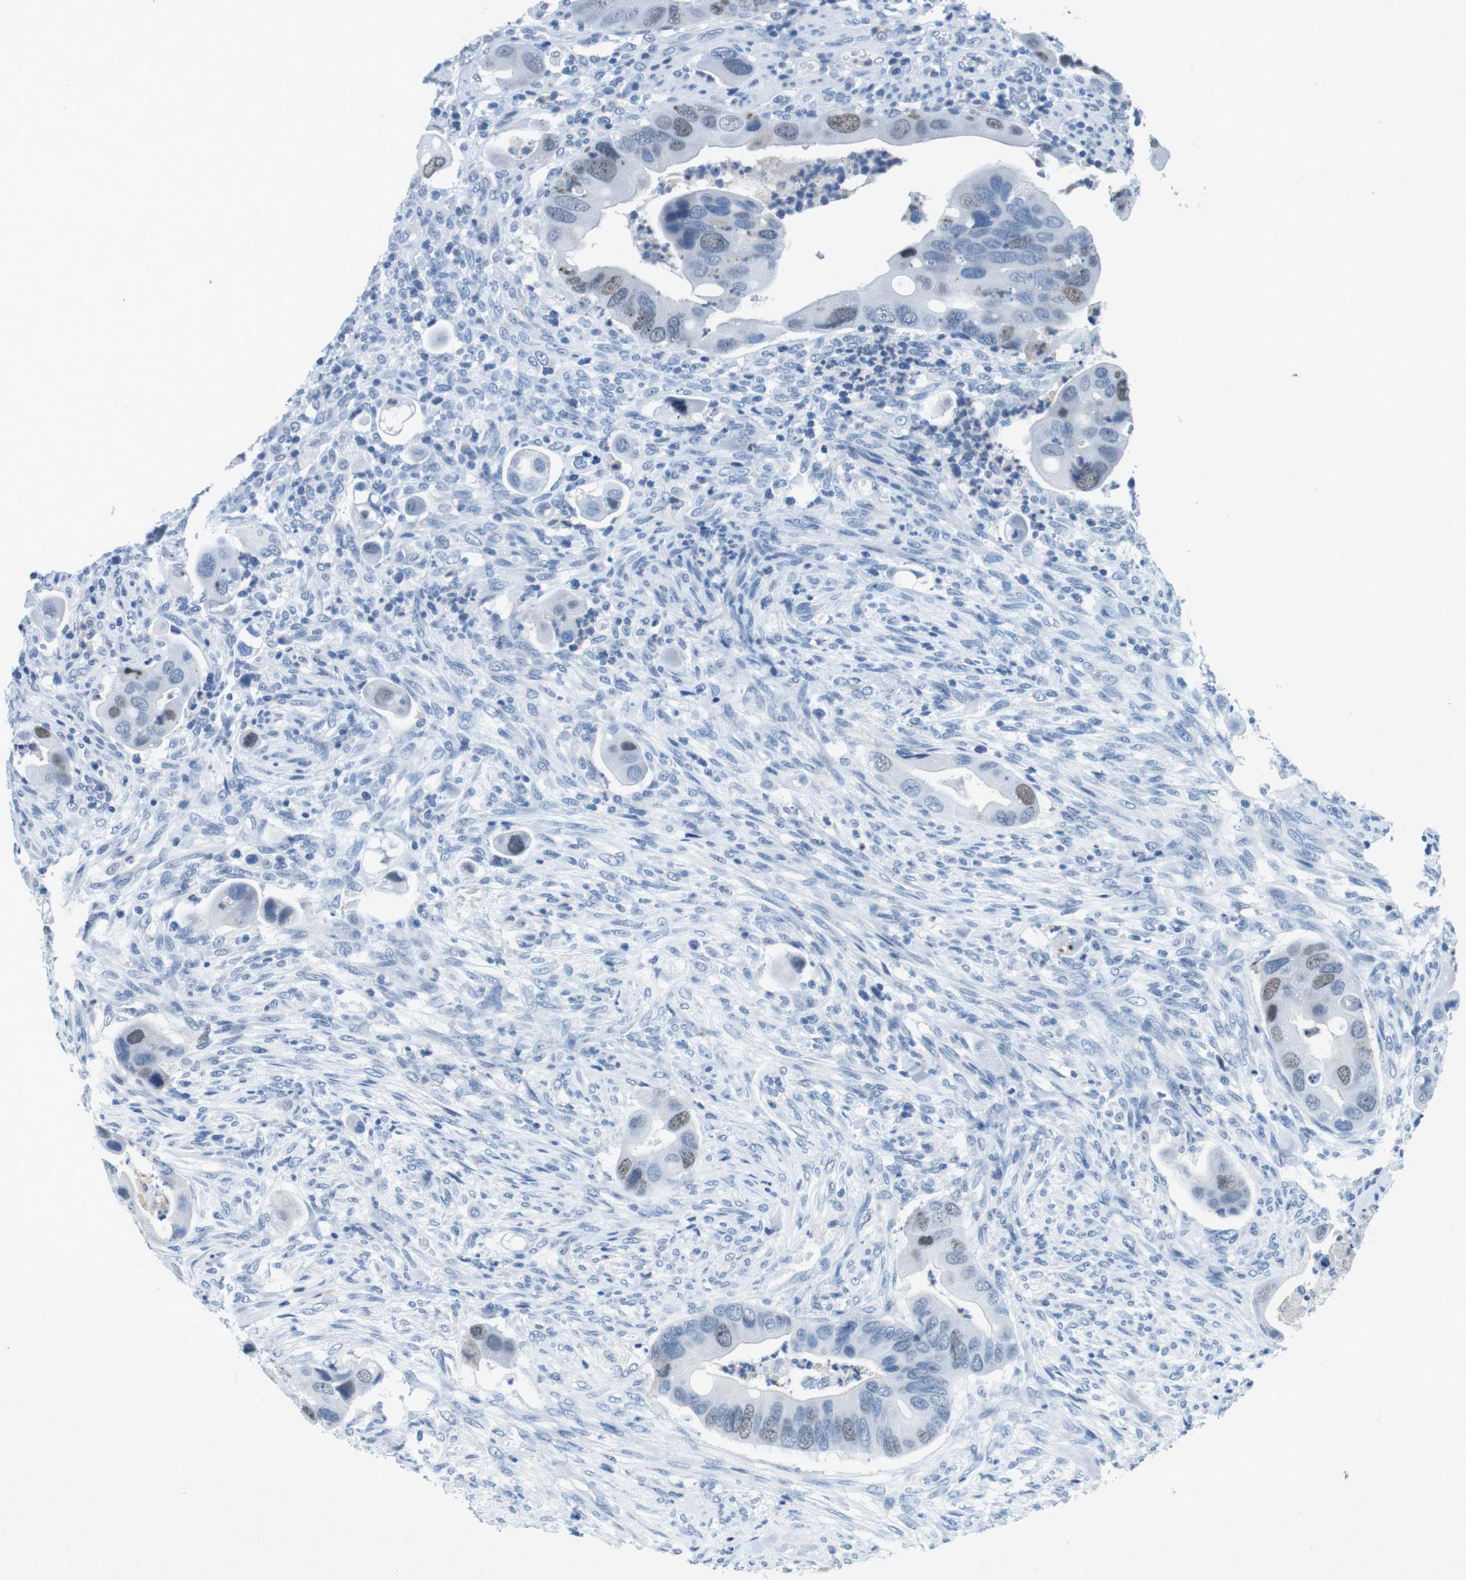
{"staining": {"intensity": "weak", "quantity": "25%-75%", "location": "nuclear"}, "tissue": "colorectal cancer", "cell_type": "Tumor cells", "image_type": "cancer", "snomed": [{"axis": "morphology", "description": "Adenocarcinoma, NOS"}, {"axis": "topography", "description": "Rectum"}], "caption": "Immunohistochemical staining of adenocarcinoma (colorectal) demonstrates weak nuclear protein staining in about 25%-75% of tumor cells. (brown staining indicates protein expression, while blue staining denotes nuclei).", "gene": "CTAG1B", "patient": {"sex": "female", "age": 57}}